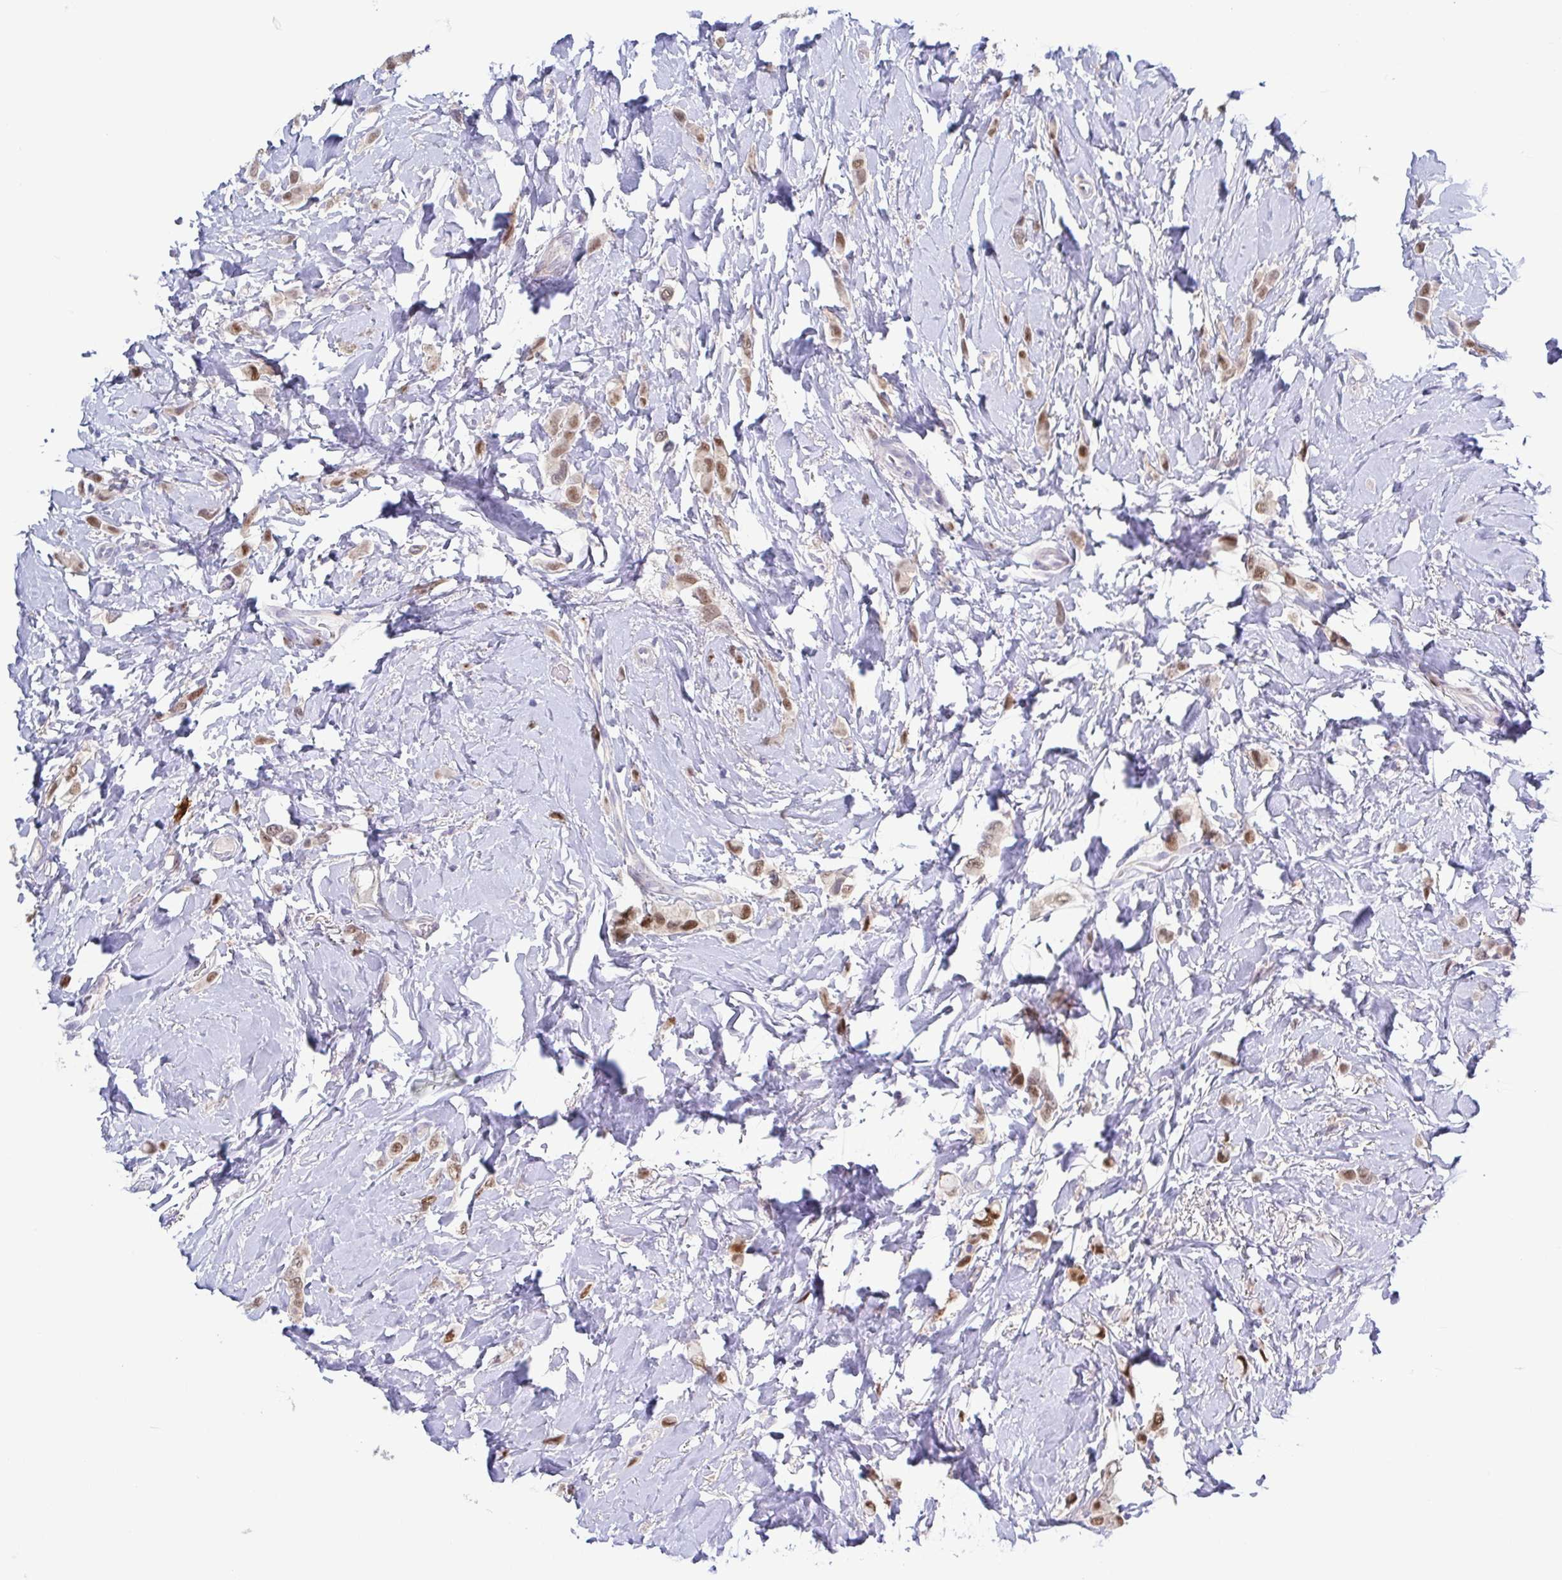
{"staining": {"intensity": "moderate", "quantity": ">75%", "location": "cytoplasmic/membranous,nuclear"}, "tissue": "breast cancer", "cell_type": "Tumor cells", "image_type": "cancer", "snomed": [{"axis": "morphology", "description": "Lobular carcinoma"}, {"axis": "topography", "description": "Breast"}], "caption": "Immunohistochemical staining of human breast cancer exhibits medium levels of moderate cytoplasmic/membranous and nuclear staining in about >75% of tumor cells.", "gene": "UBE2Q1", "patient": {"sex": "female", "age": 66}}